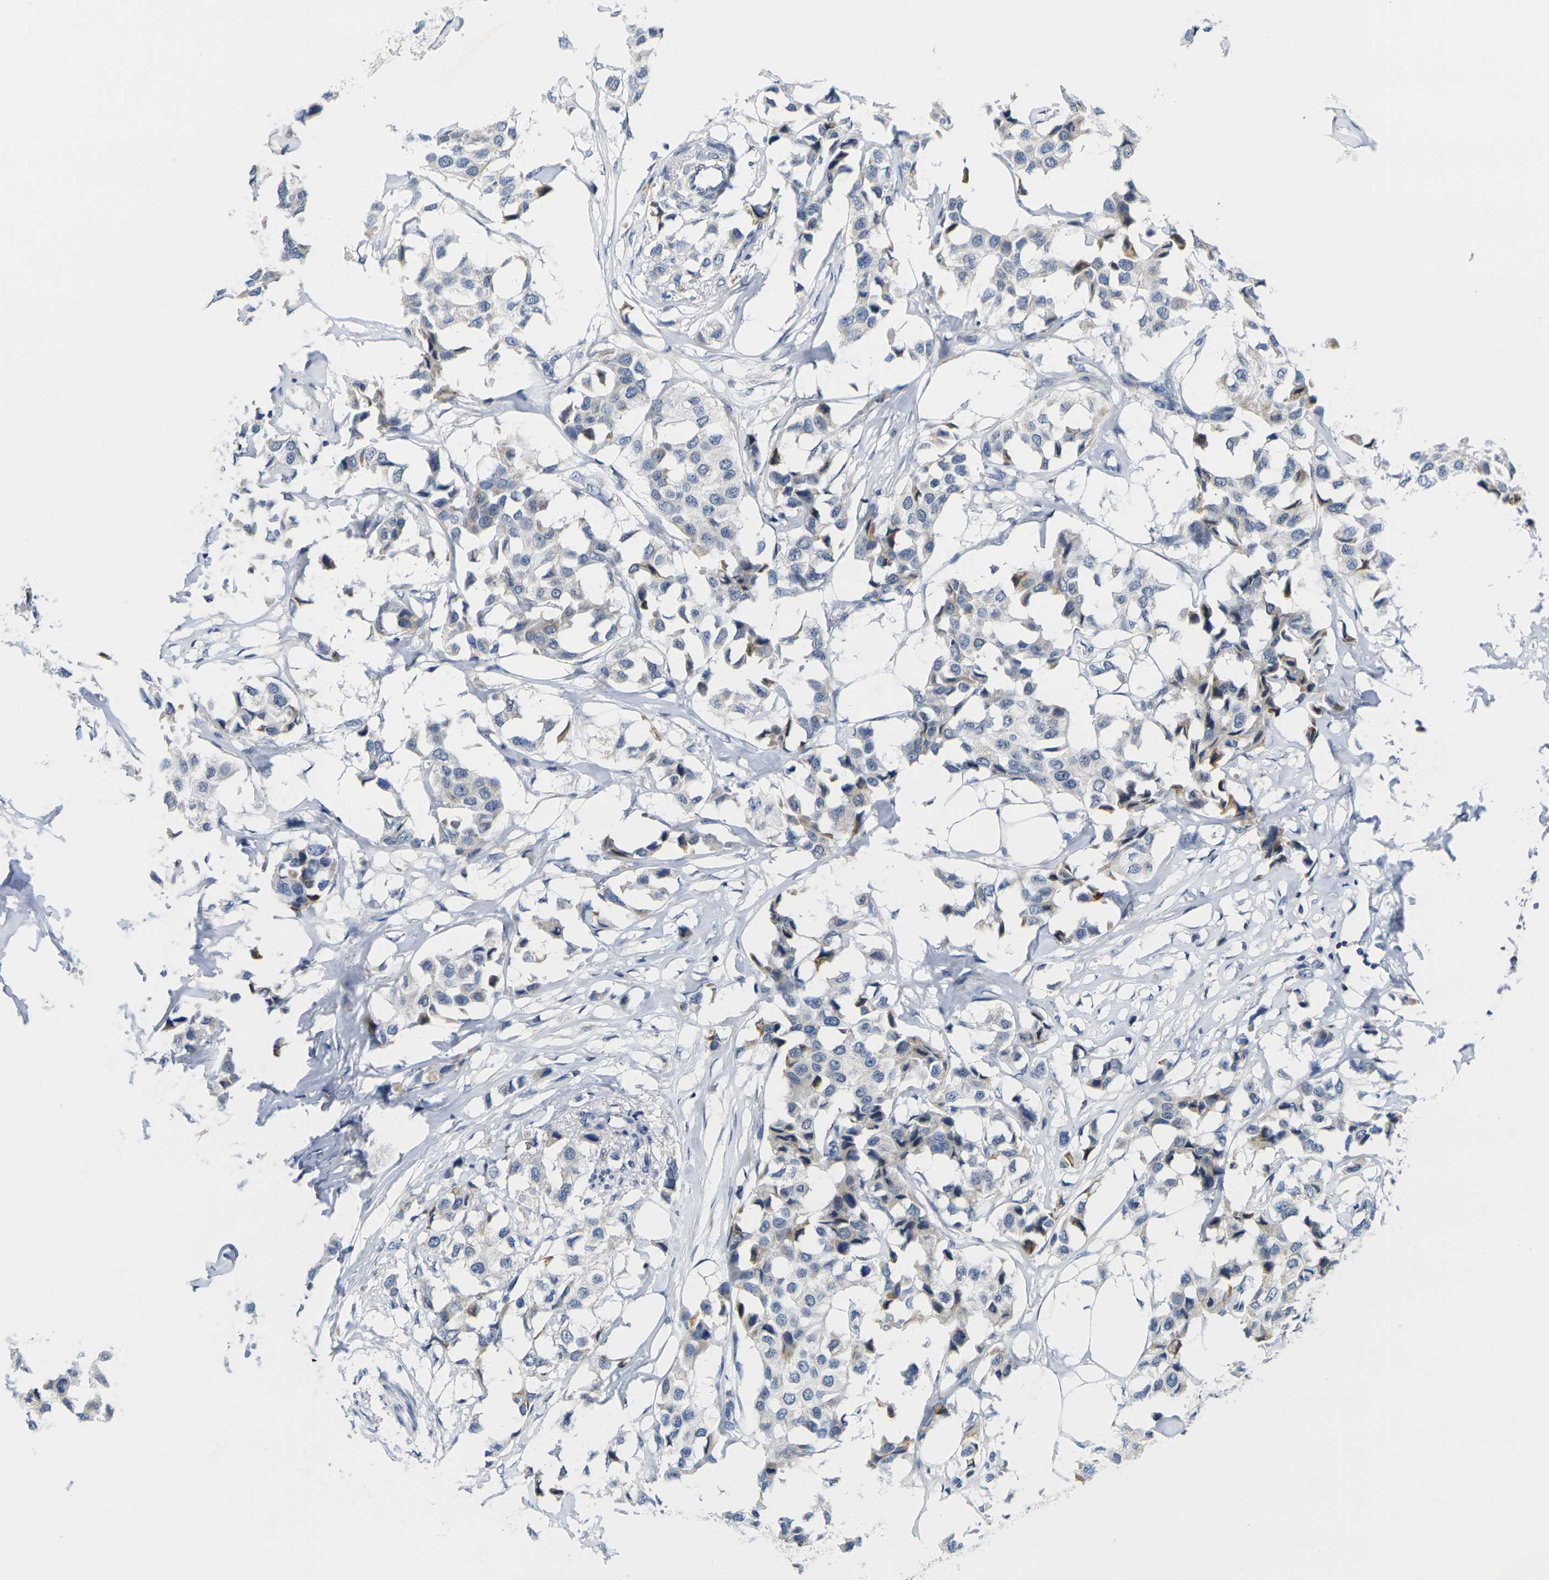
{"staining": {"intensity": "moderate", "quantity": "<25%", "location": "cytoplasmic/membranous"}, "tissue": "breast cancer", "cell_type": "Tumor cells", "image_type": "cancer", "snomed": [{"axis": "morphology", "description": "Duct carcinoma"}, {"axis": "topography", "description": "Breast"}], "caption": "Tumor cells show low levels of moderate cytoplasmic/membranous staining in about <25% of cells in human breast cancer.", "gene": "OTOF", "patient": {"sex": "female", "age": 80}}